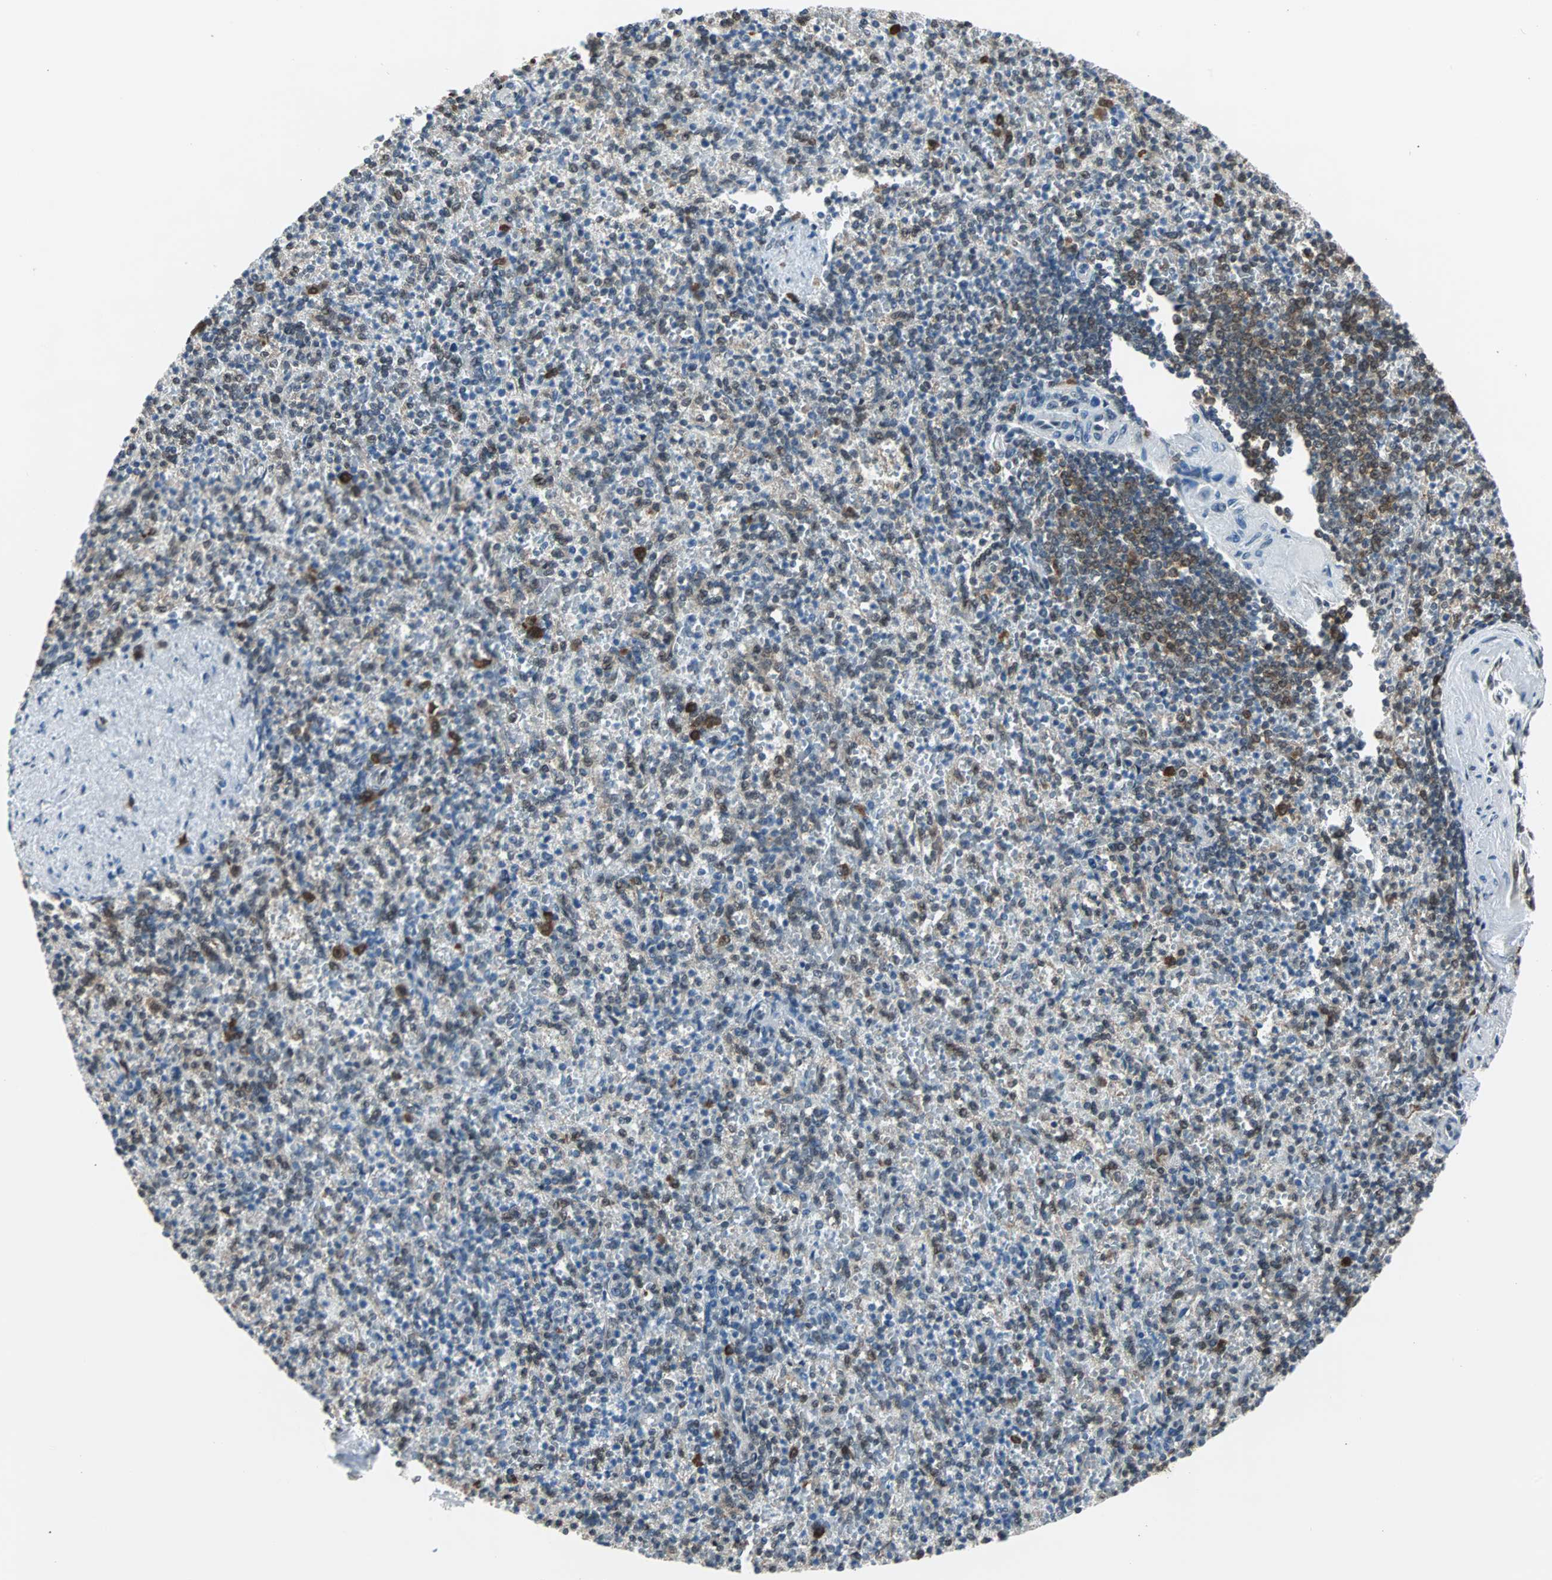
{"staining": {"intensity": "negative", "quantity": "none", "location": "none"}, "tissue": "spleen", "cell_type": "Cells in red pulp", "image_type": "normal", "snomed": [{"axis": "morphology", "description": "Normal tissue, NOS"}, {"axis": "topography", "description": "Spleen"}], "caption": "DAB (3,3'-diaminobenzidine) immunohistochemical staining of normal human spleen shows no significant staining in cells in red pulp. (Brightfield microscopy of DAB immunohistochemistry (IHC) at high magnification).", "gene": "VCP", "patient": {"sex": "female", "age": 74}}